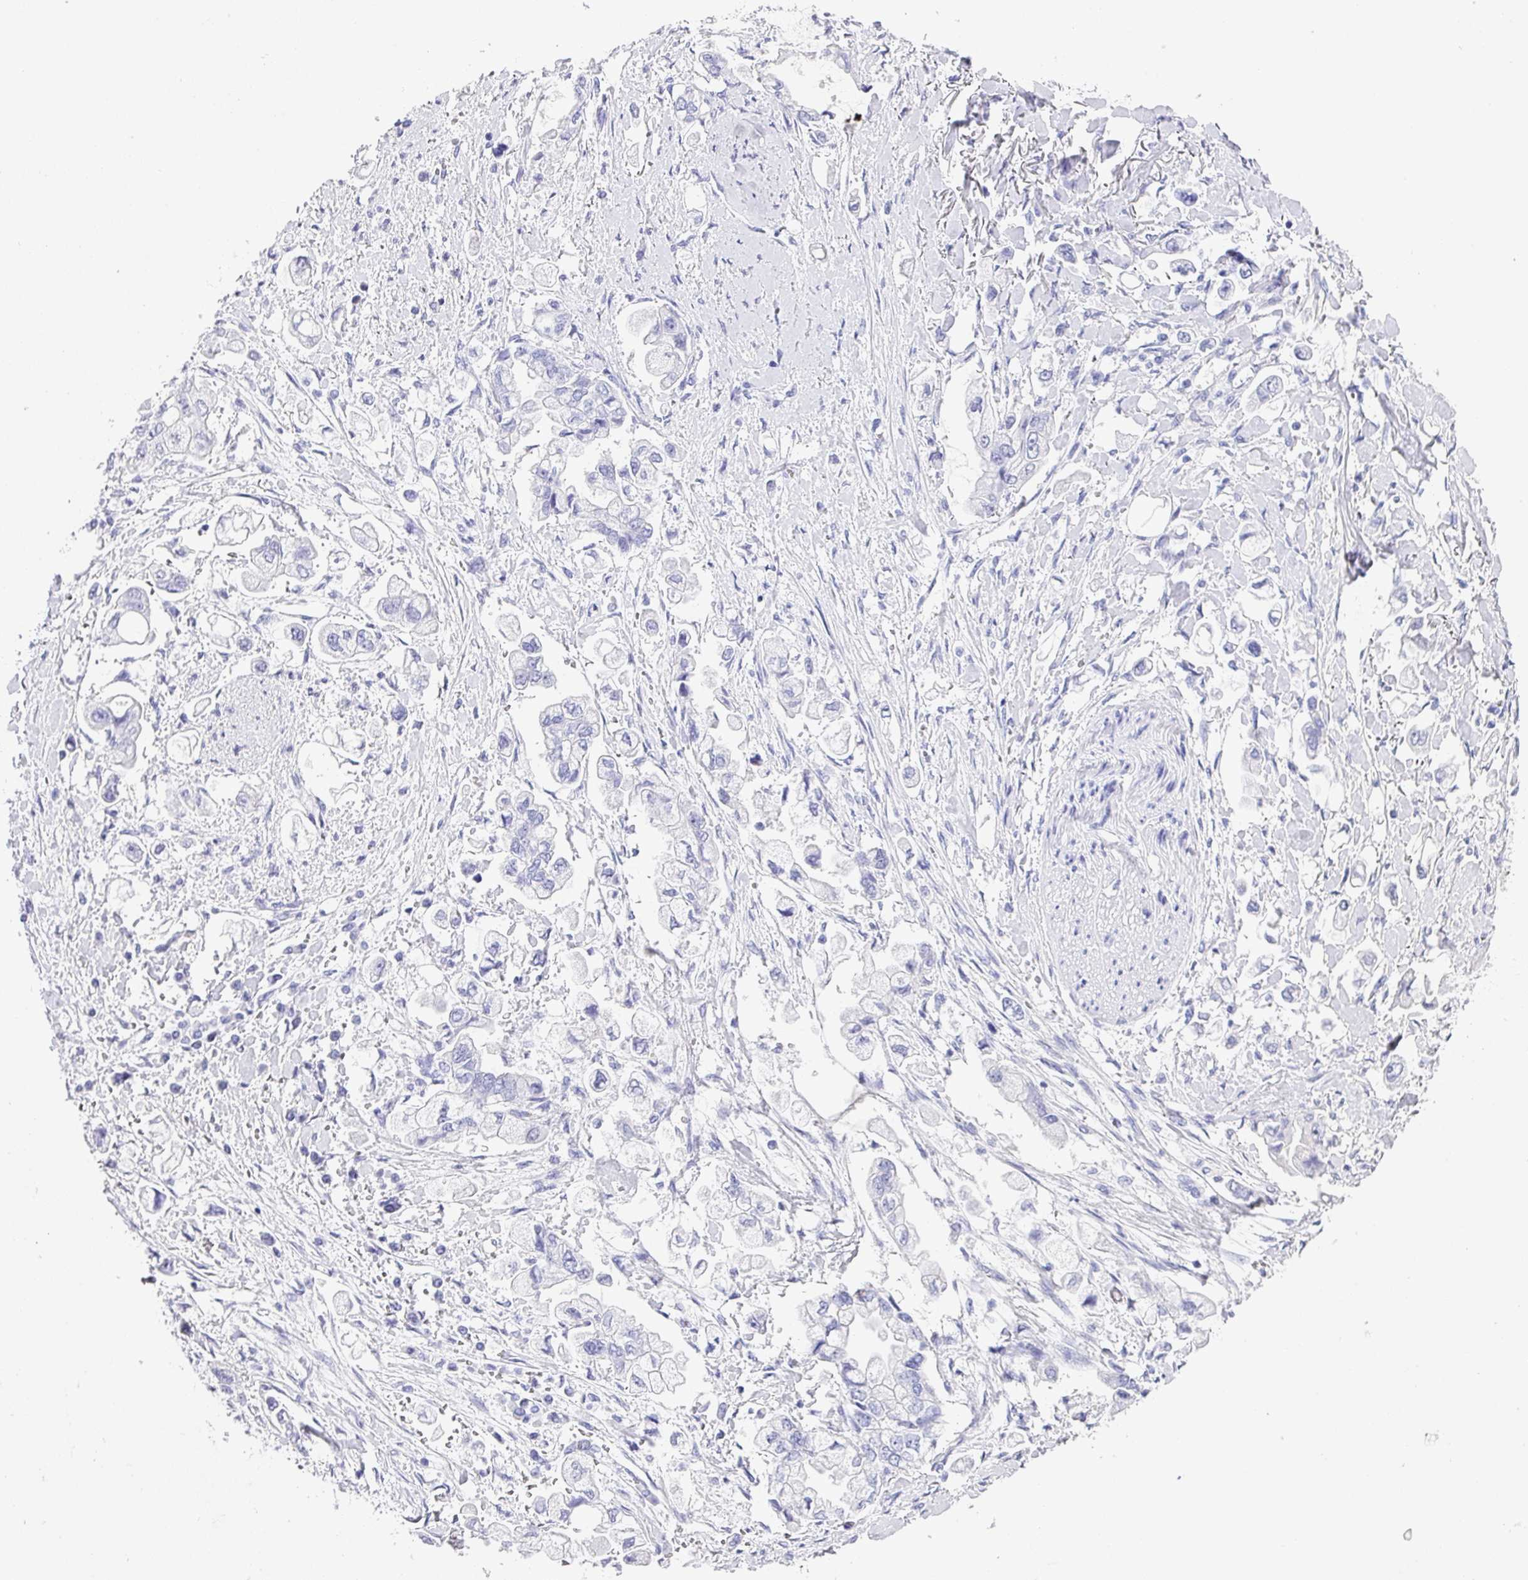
{"staining": {"intensity": "negative", "quantity": "none", "location": "none"}, "tissue": "stomach cancer", "cell_type": "Tumor cells", "image_type": "cancer", "snomed": [{"axis": "morphology", "description": "Adenocarcinoma, NOS"}, {"axis": "topography", "description": "Stomach"}], "caption": "High power microscopy histopathology image of an IHC photomicrograph of stomach adenocarcinoma, revealing no significant expression in tumor cells.", "gene": "ZG16", "patient": {"sex": "male", "age": 62}}